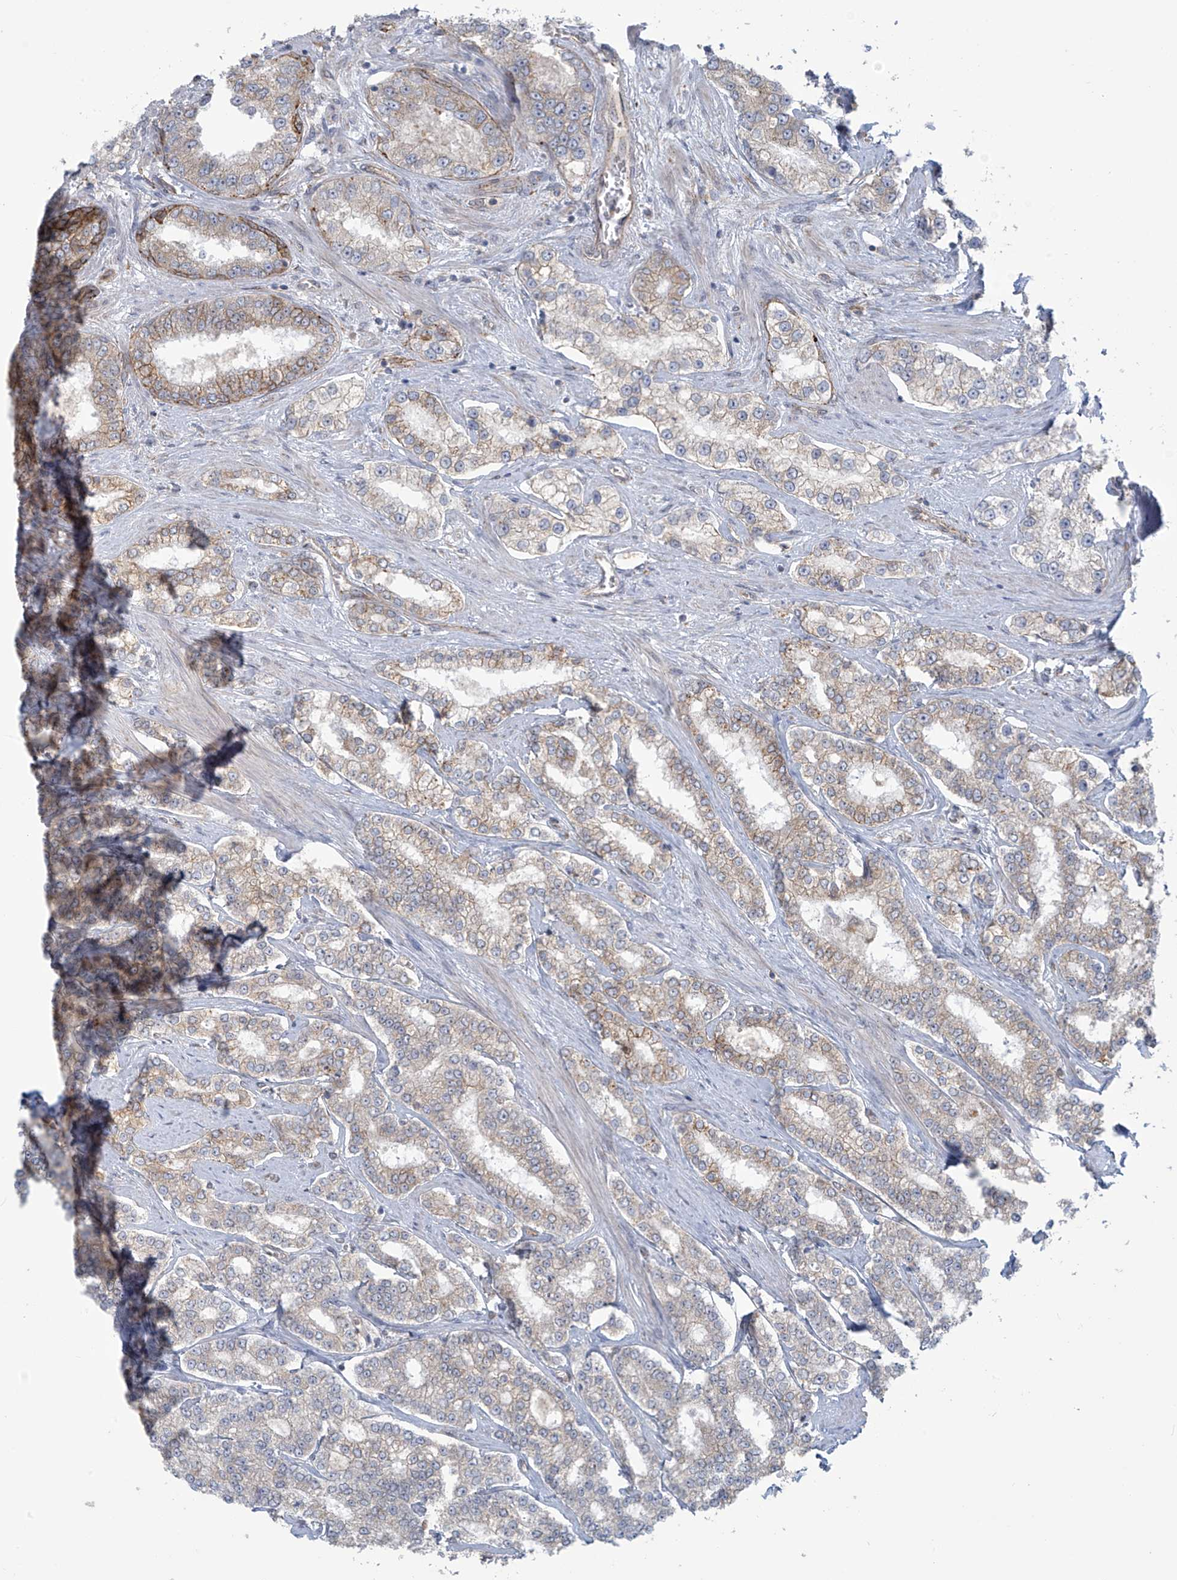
{"staining": {"intensity": "negative", "quantity": "none", "location": "none"}, "tissue": "prostate cancer", "cell_type": "Tumor cells", "image_type": "cancer", "snomed": [{"axis": "morphology", "description": "Normal tissue, NOS"}, {"axis": "morphology", "description": "Adenocarcinoma, High grade"}, {"axis": "topography", "description": "Prostate"}], "caption": "This is a micrograph of IHC staining of prostate cancer (adenocarcinoma (high-grade)), which shows no positivity in tumor cells.", "gene": "LZTS3", "patient": {"sex": "male", "age": 83}}